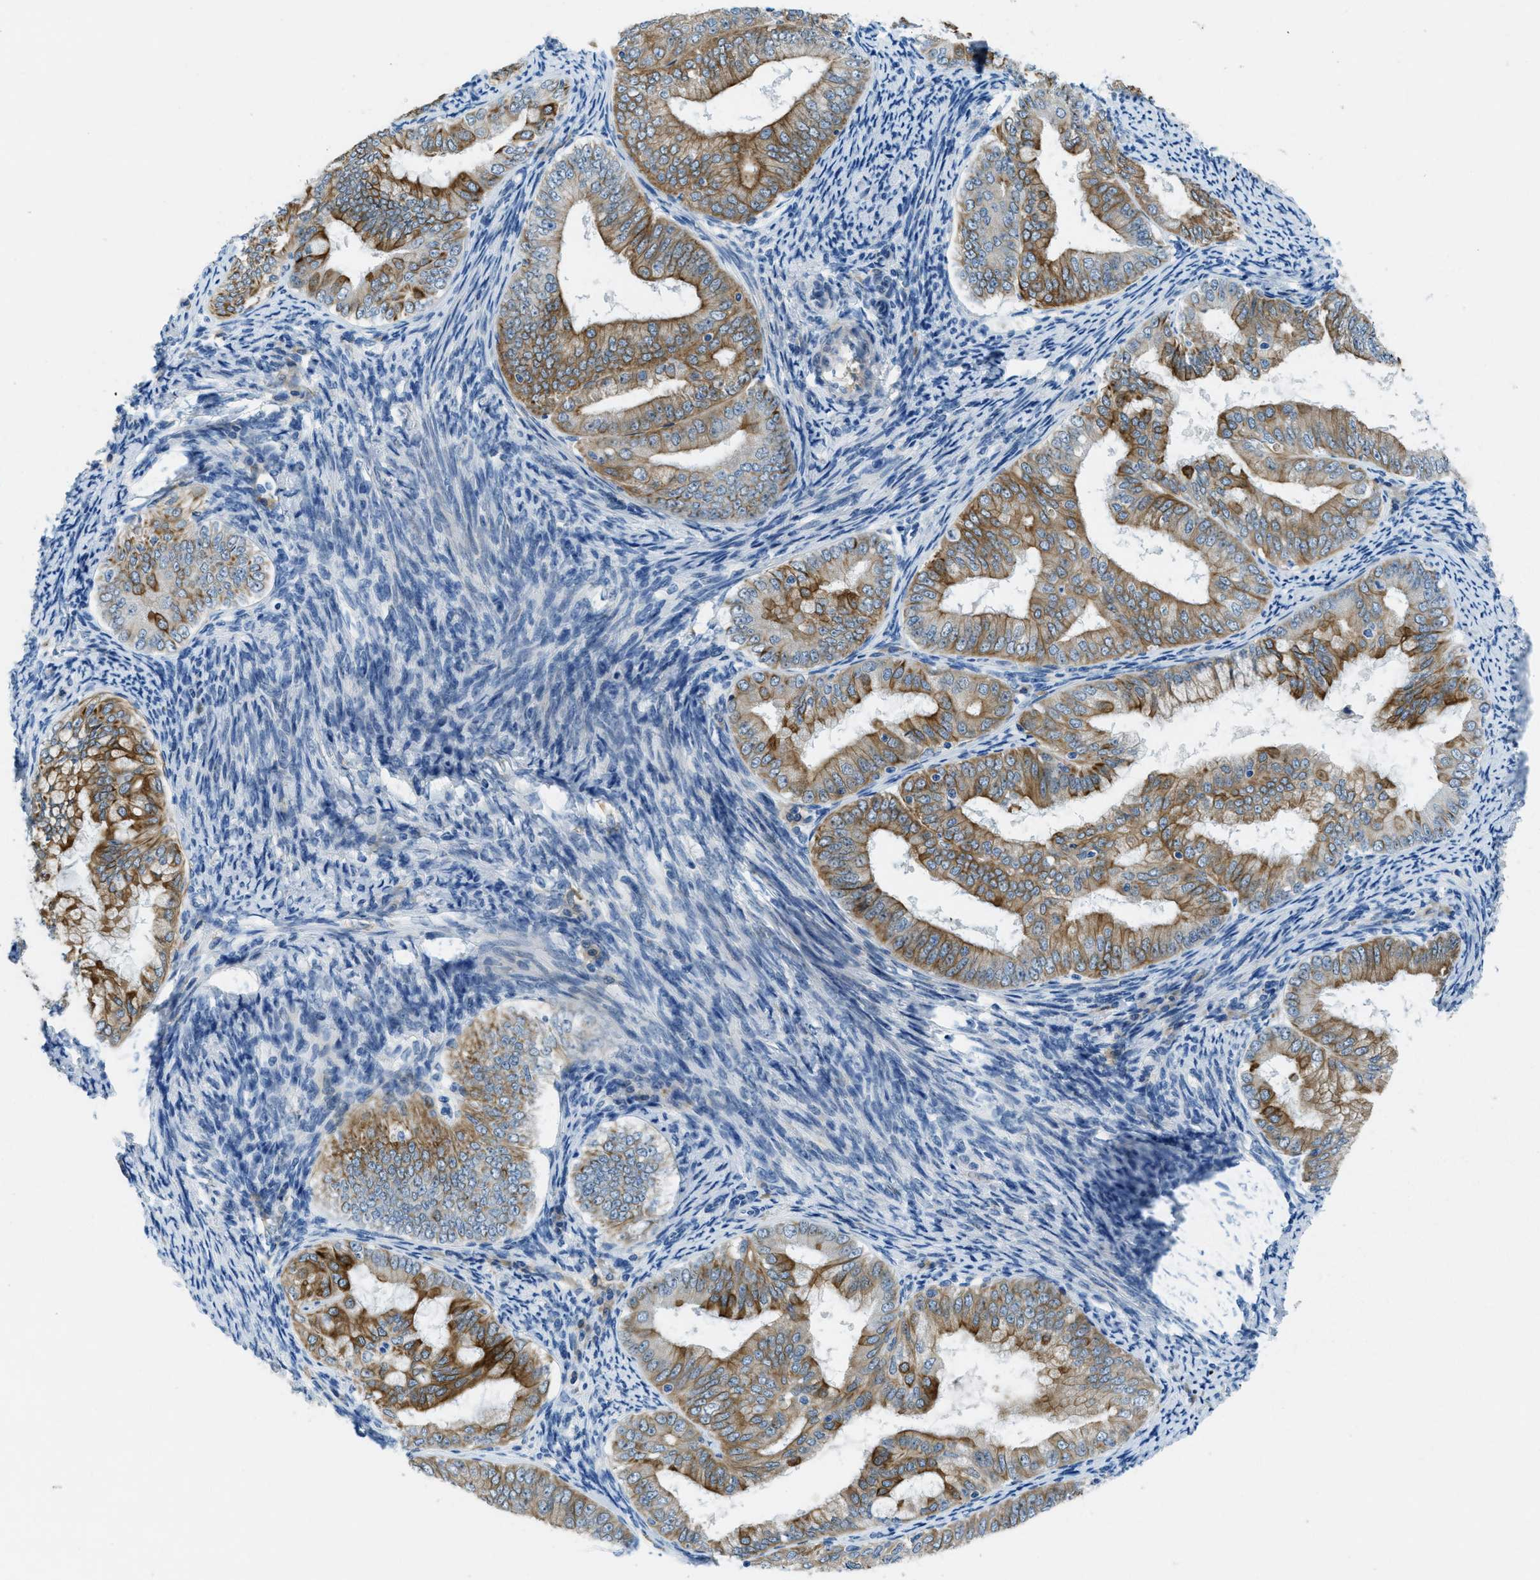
{"staining": {"intensity": "strong", "quantity": "25%-75%", "location": "cytoplasmic/membranous"}, "tissue": "endometrial cancer", "cell_type": "Tumor cells", "image_type": "cancer", "snomed": [{"axis": "morphology", "description": "Adenocarcinoma, NOS"}, {"axis": "topography", "description": "Endometrium"}], "caption": "Immunohistochemical staining of endometrial cancer (adenocarcinoma) reveals high levels of strong cytoplasmic/membranous protein expression in about 25%-75% of tumor cells.", "gene": "KLHL8", "patient": {"sex": "female", "age": 63}}